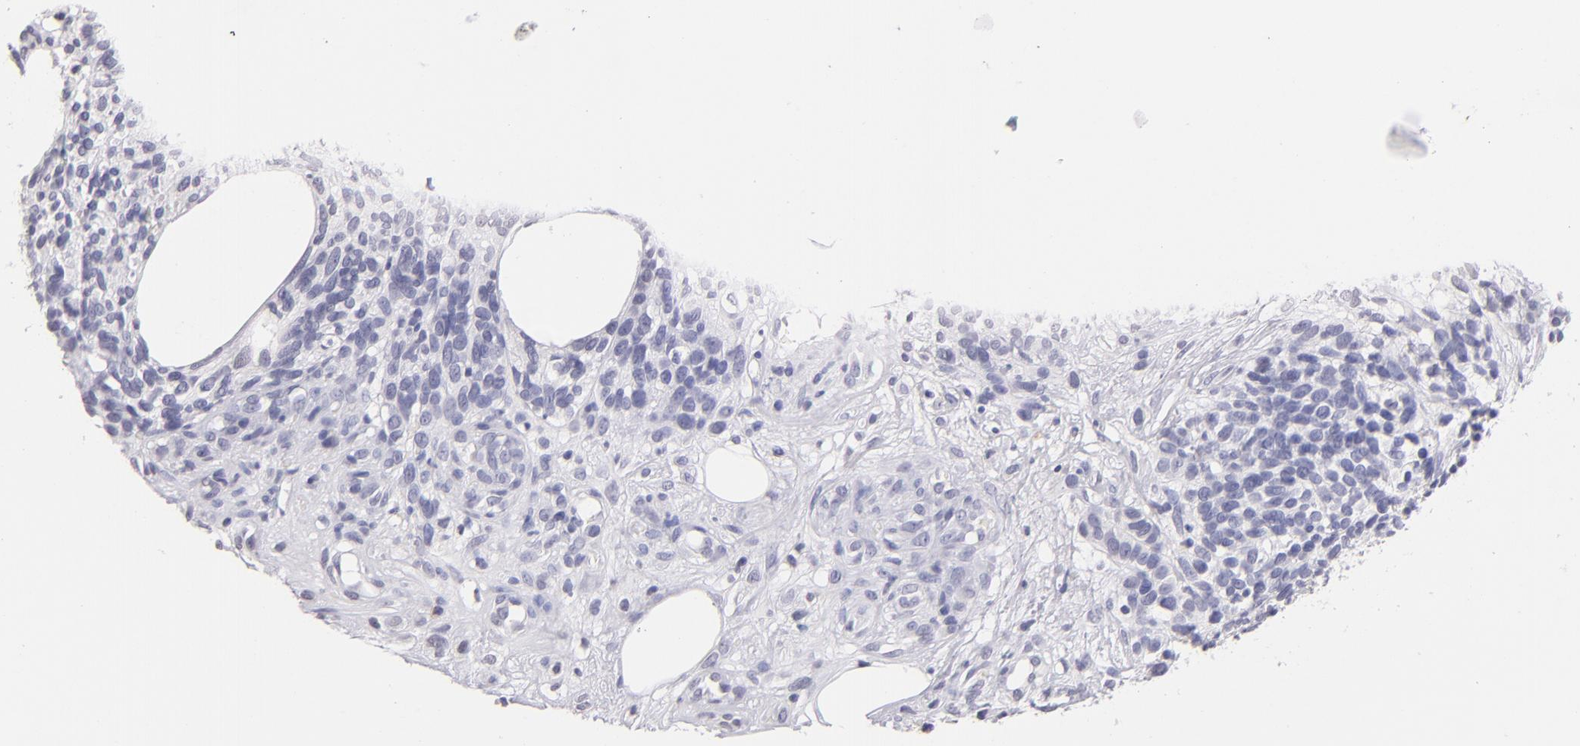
{"staining": {"intensity": "negative", "quantity": "none", "location": "none"}, "tissue": "melanoma", "cell_type": "Tumor cells", "image_type": "cancer", "snomed": [{"axis": "morphology", "description": "Malignant melanoma, NOS"}, {"axis": "topography", "description": "Skin"}], "caption": "Micrograph shows no significant protein staining in tumor cells of malignant melanoma.", "gene": "IL2RA", "patient": {"sex": "female", "age": 85}}